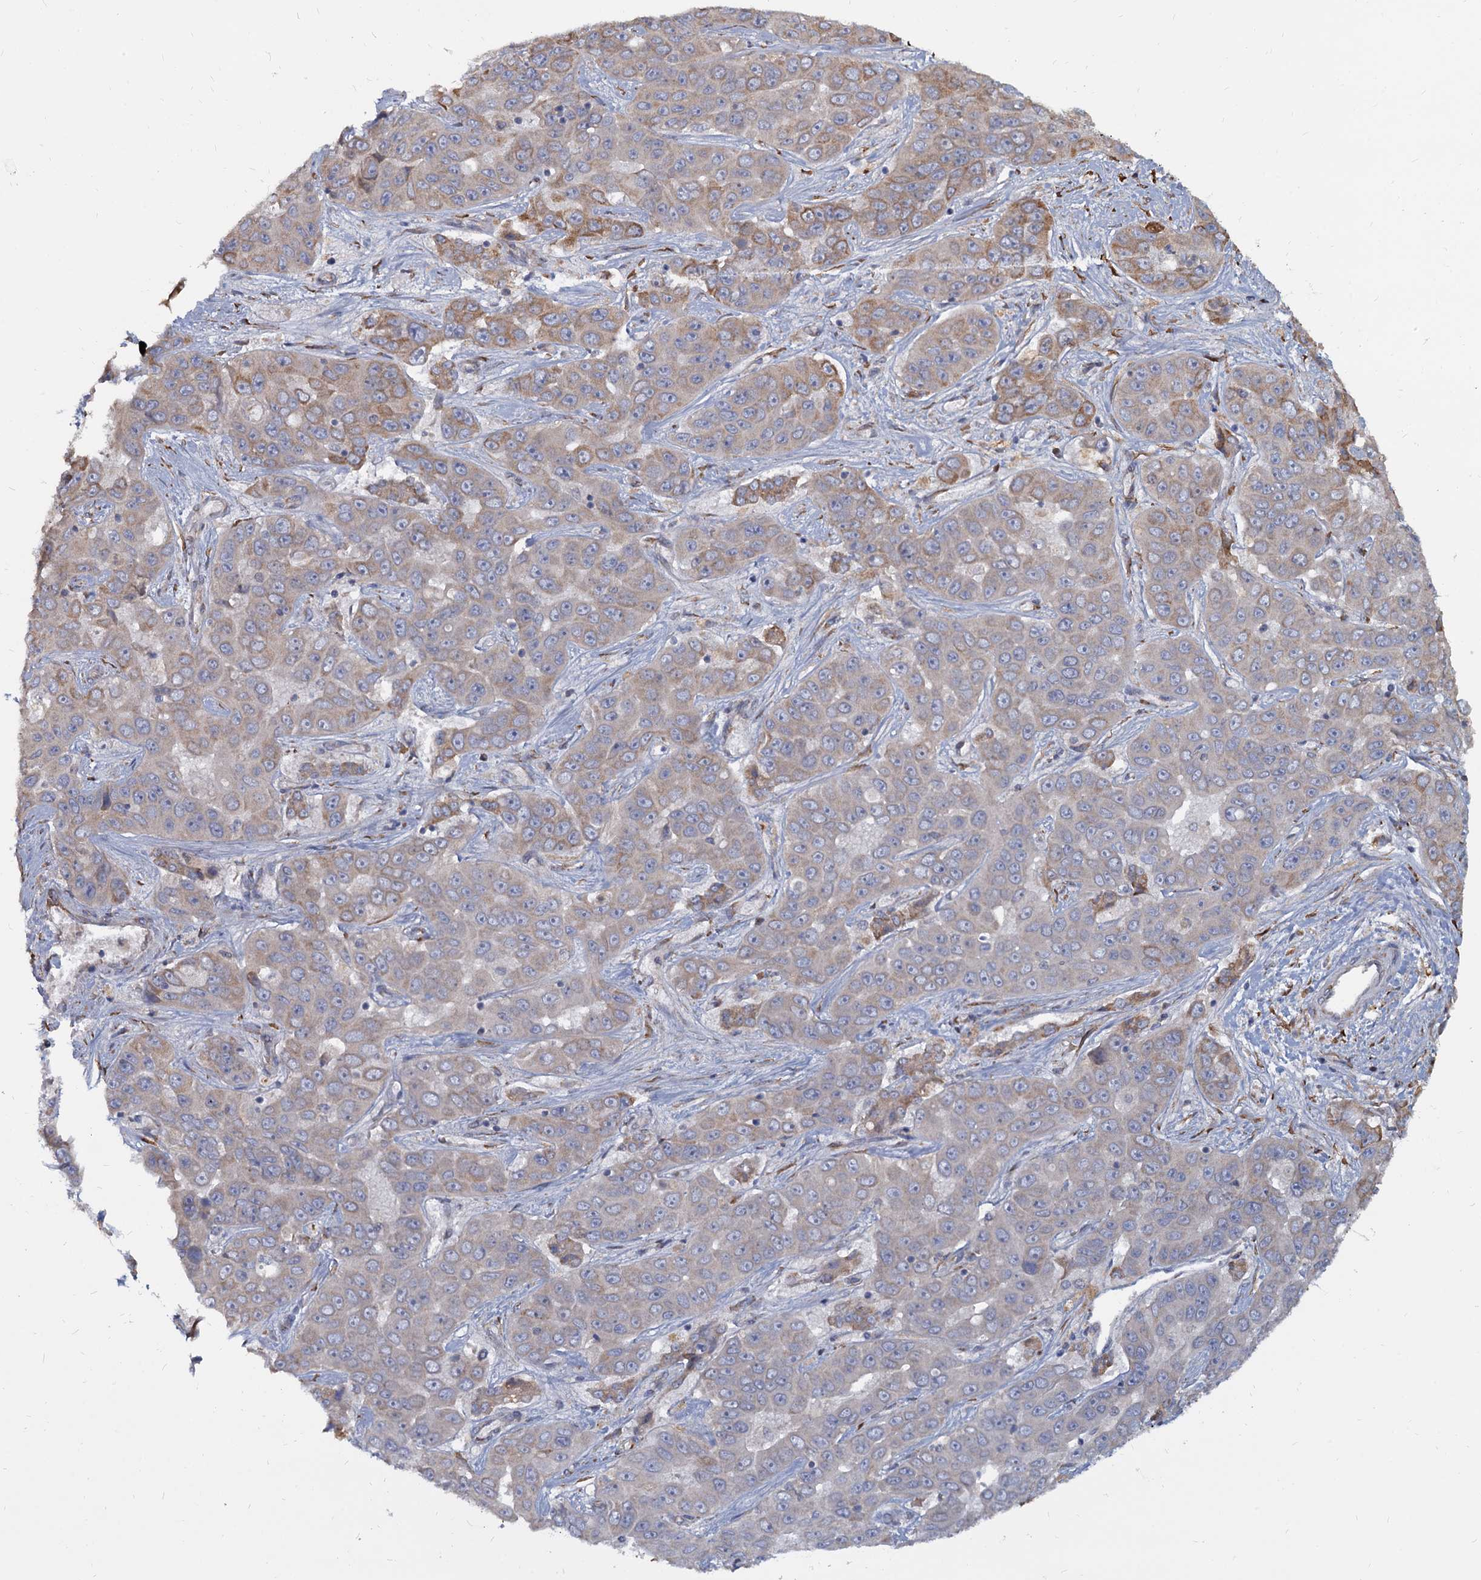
{"staining": {"intensity": "moderate", "quantity": "<25%", "location": "cytoplasmic/membranous"}, "tissue": "liver cancer", "cell_type": "Tumor cells", "image_type": "cancer", "snomed": [{"axis": "morphology", "description": "Cholangiocarcinoma"}, {"axis": "topography", "description": "Liver"}], "caption": "High-power microscopy captured an immunohistochemistry image of liver cancer (cholangiocarcinoma), revealing moderate cytoplasmic/membranous staining in about <25% of tumor cells. (IHC, brightfield microscopy, high magnification).", "gene": "LRRC51", "patient": {"sex": "female", "age": 52}}